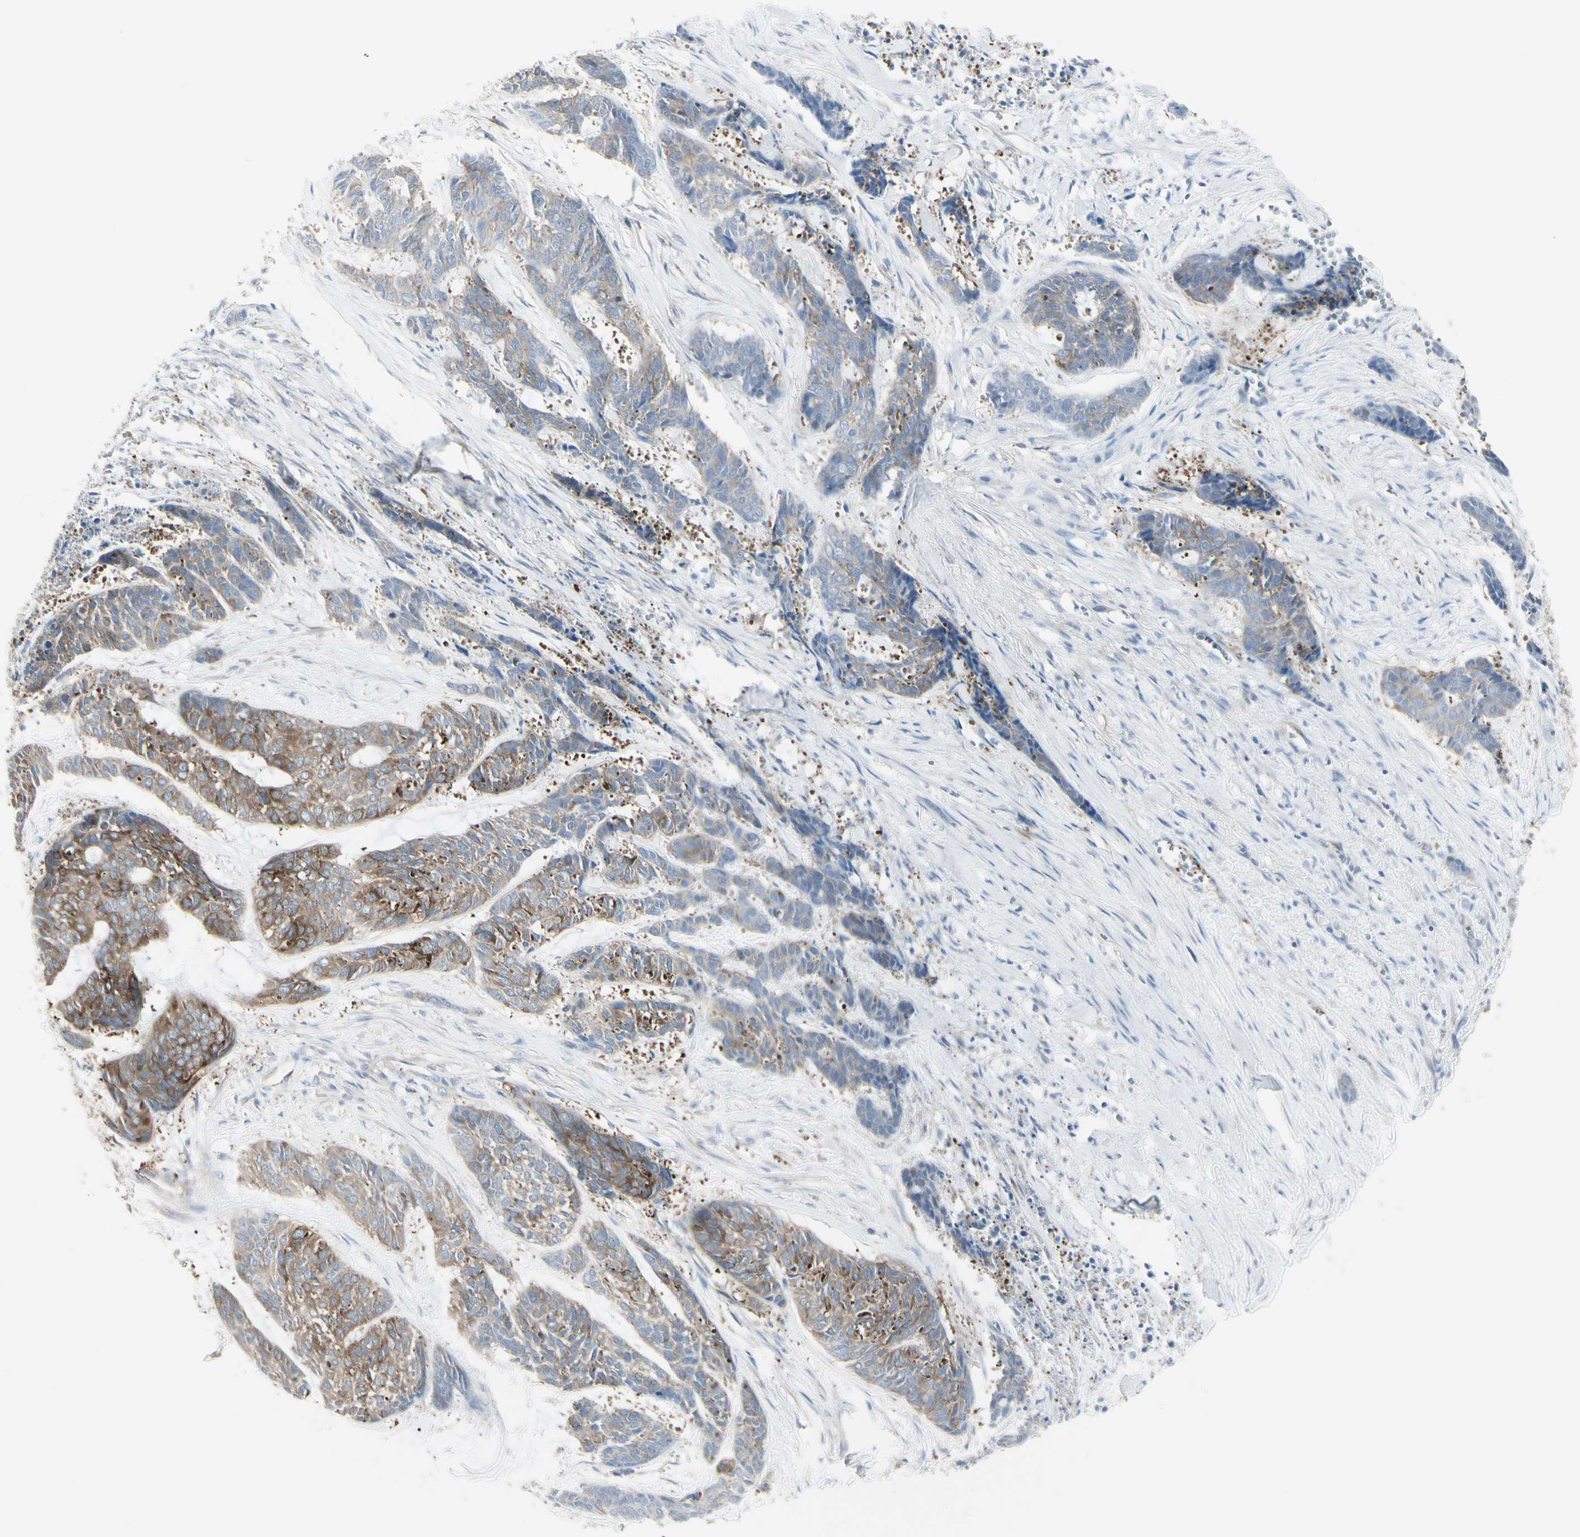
{"staining": {"intensity": "weak", "quantity": ">75%", "location": "cytoplasmic/membranous"}, "tissue": "skin cancer", "cell_type": "Tumor cells", "image_type": "cancer", "snomed": [{"axis": "morphology", "description": "Basal cell carcinoma"}, {"axis": "topography", "description": "Skin"}], "caption": "A photomicrograph showing weak cytoplasmic/membranous staining in approximately >75% of tumor cells in skin cancer (basal cell carcinoma), as visualized by brown immunohistochemical staining.", "gene": "ENSG00000198211", "patient": {"sex": "female", "age": 64}}